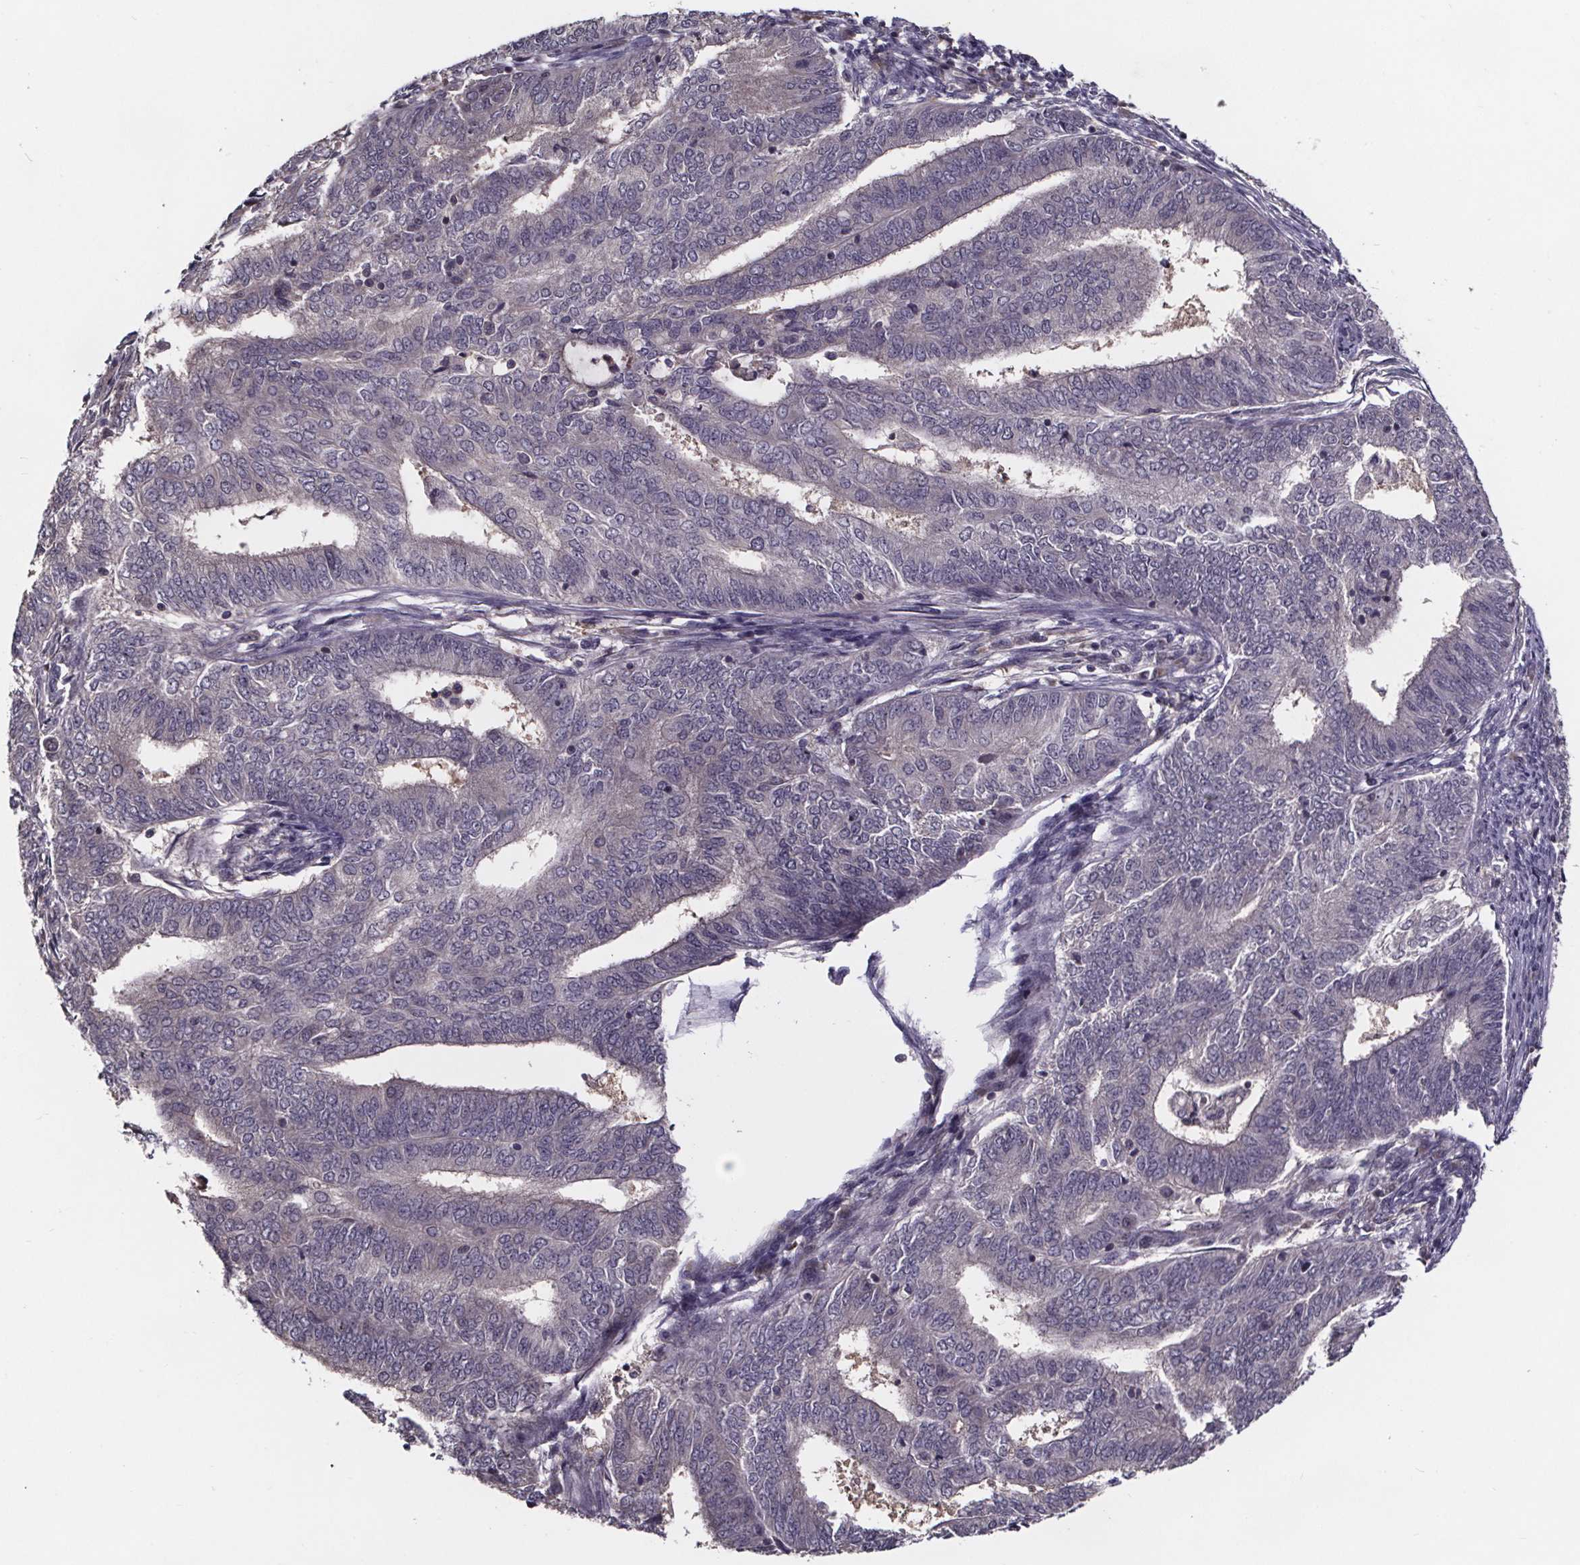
{"staining": {"intensity": "negative", "quantity": "none", "location": "none"}, "tissue": "endometrial cancer", "cell_type": "Tumor cells", "image_type": "cancer", "snomed": [{"axis": "morphology", "description": "Adenocarcinoma, NOS"}, {"axis": "topography", "description": "Endometrium"}], "caption": "Immunohistochemical staining of endometrial cancer (adenocarcinoma) demonstrates no significant expression in tumor cells.", "gene": "SMIM1", "patient": {"sex": "female", "age": 62}}